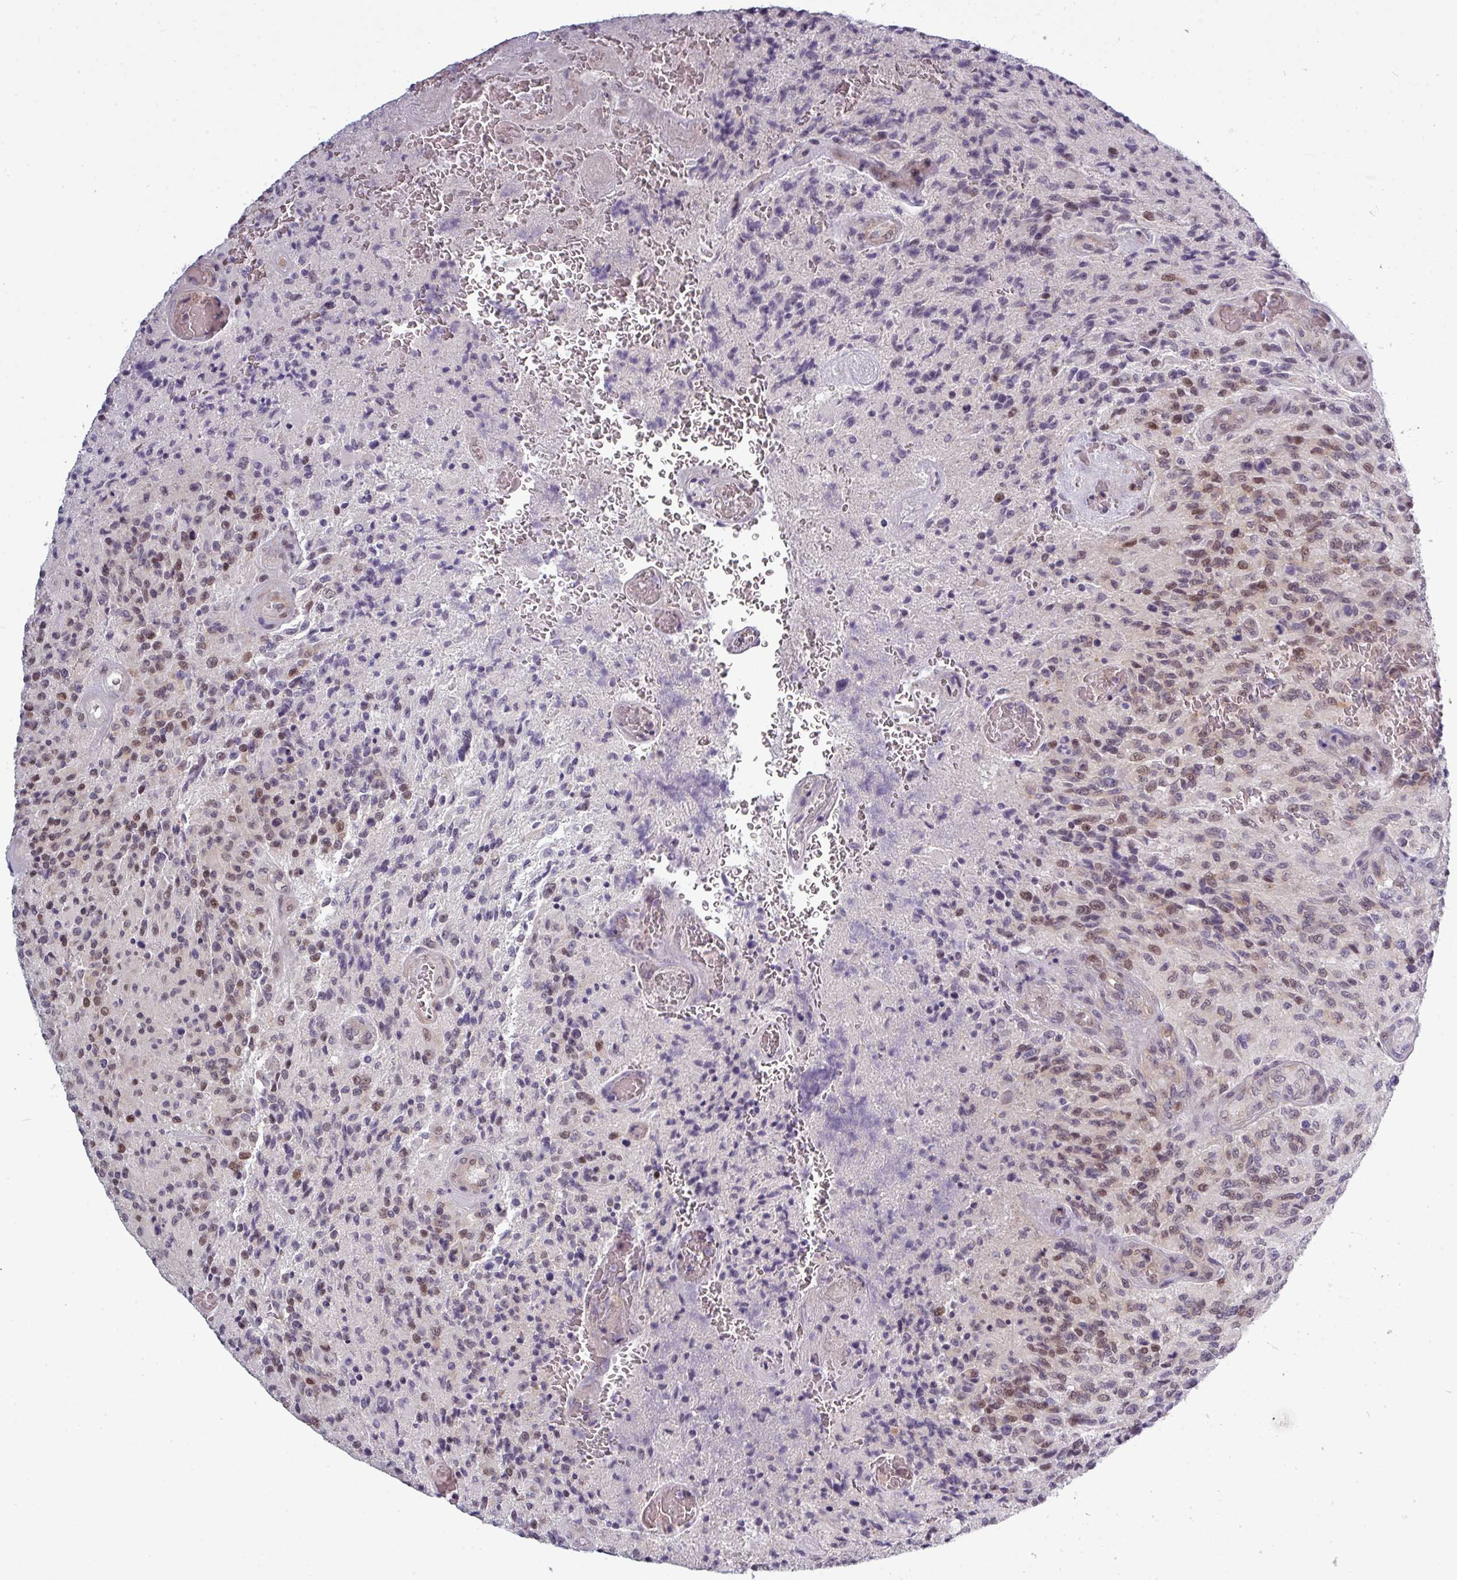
{"staining": {"intensity": "moderate", "quantity": "25%-75%", "location": "cytoplasmic/membranous,nuclear"}, "tissue": "glioma", "cell_type": "Tumor cells", "image_type": "cancer", "snomed": [{"axis": "morphology", "description": "Normal tissue, NOS"}, {"axis": "morphology", "description": "Glioma, malignant, High grade"}, {"axis": "topography", "description": "Cerebral cortex"}], "caption": "DAB (3,3'-diaminobenzidine) immunohistochemical staining of human glioma shows moderate cytoplasmic/membranous and nuclear protein positivity in approximately 25%-75% of tumor cells.", "gene": "PRAMEF12", "patient": {"sex": "male", "age": 56}}